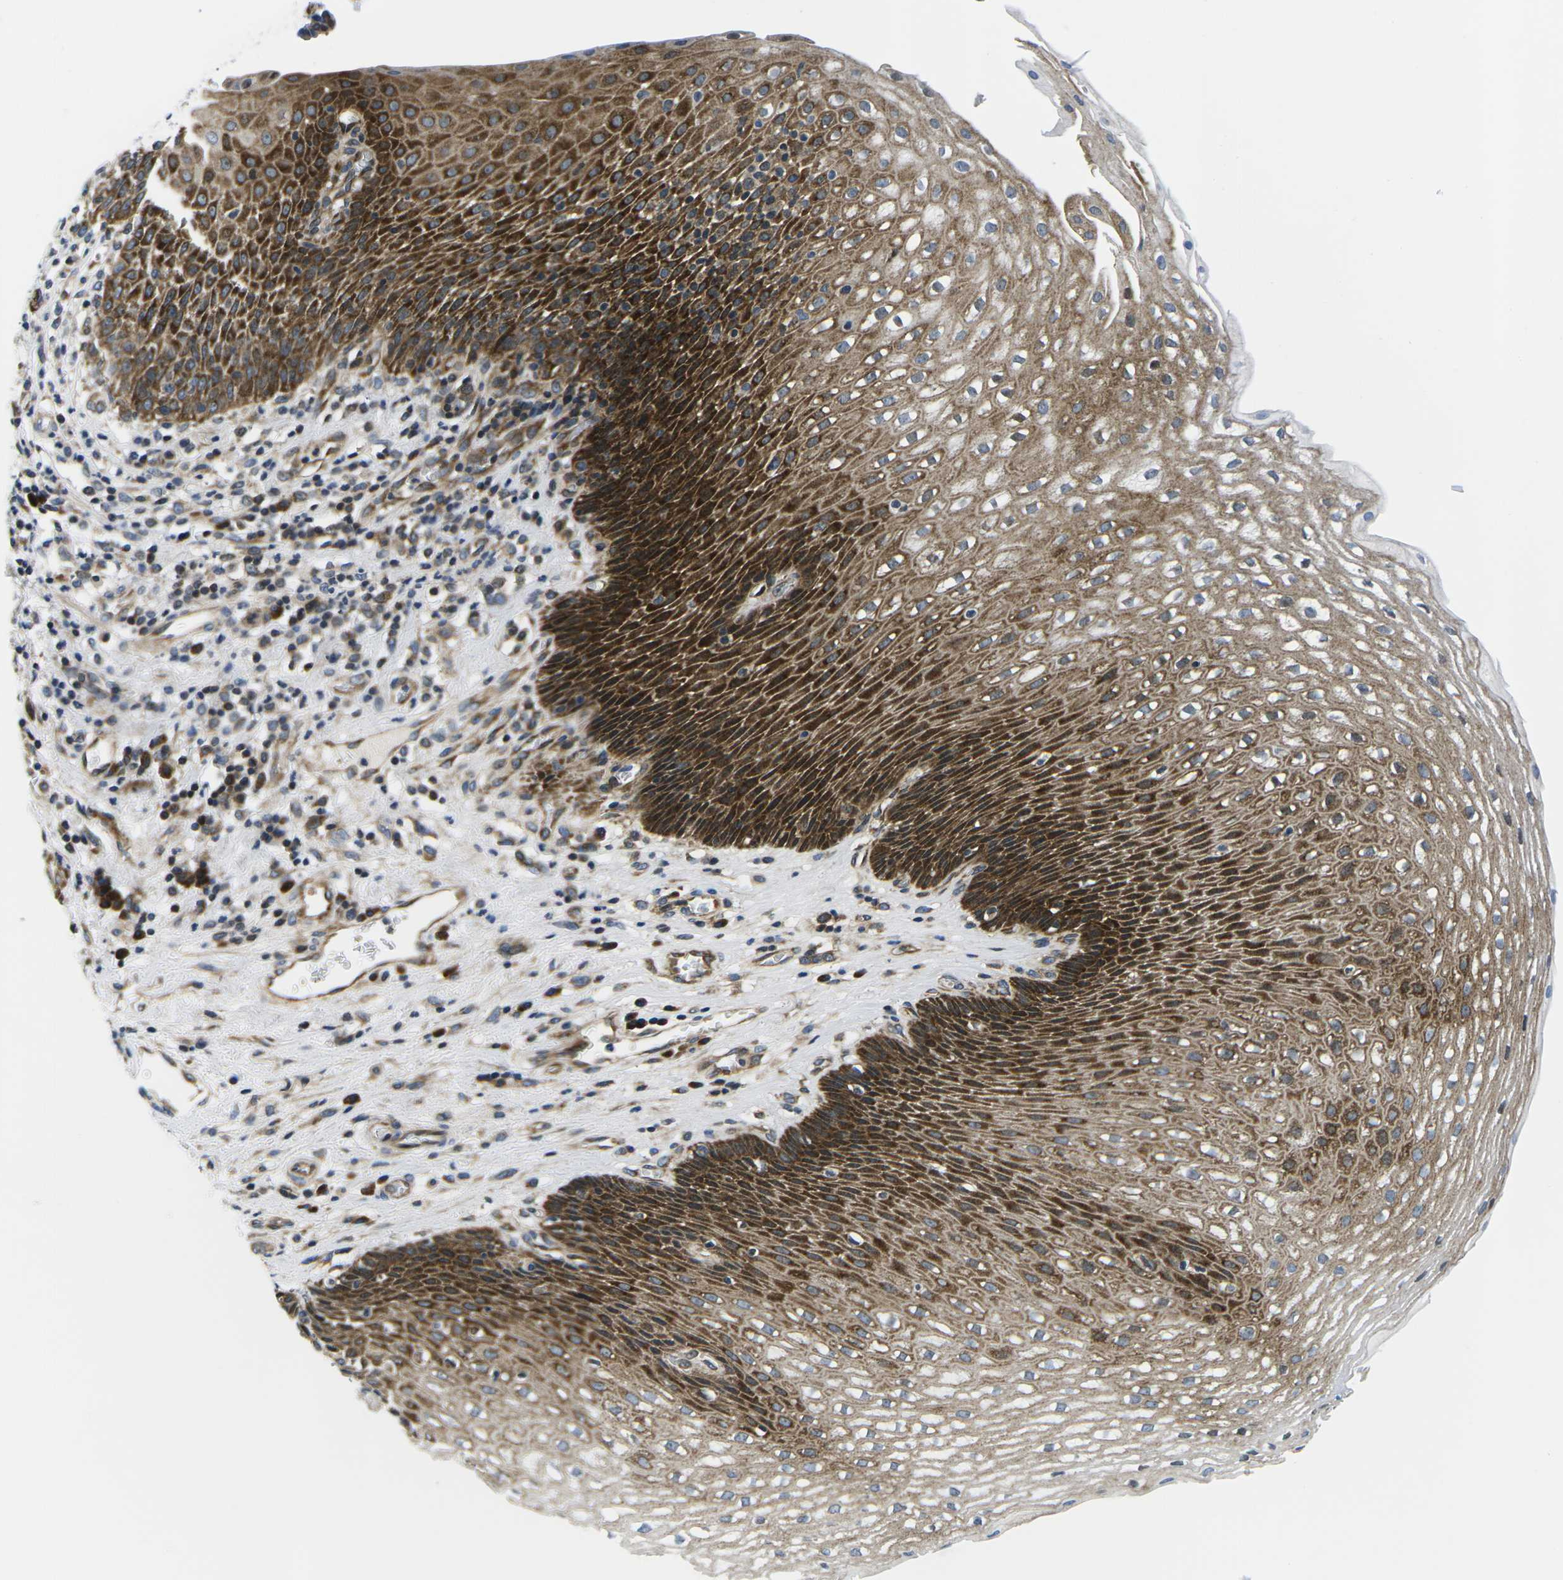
{"staining": {"intensity": "strong", "quantity": "25%-75%", "location": "cytoplasmic/membranous"}, "tissue": "esophagus", "cell_type": "Squamous epithelial cells", "image_type": "normal", "snomed": [{"axis": "morphology", "description": "Normal tissue, NOS"}, {"axis": "topography", "description": "Esophagus"}], "caption": "Immunohistochemical staining of unremarkable esophagus exhibits strong cytoplasmic/membranous protein expression in about 25%-75% of squamous epithelial cells. The staining was performed using DAB, with brown indicating positive protein expression. Nuclei are stained blue with hematoxylin.", "gene": "EIF4E", "patient": {"sex": "male", "age": 48}}